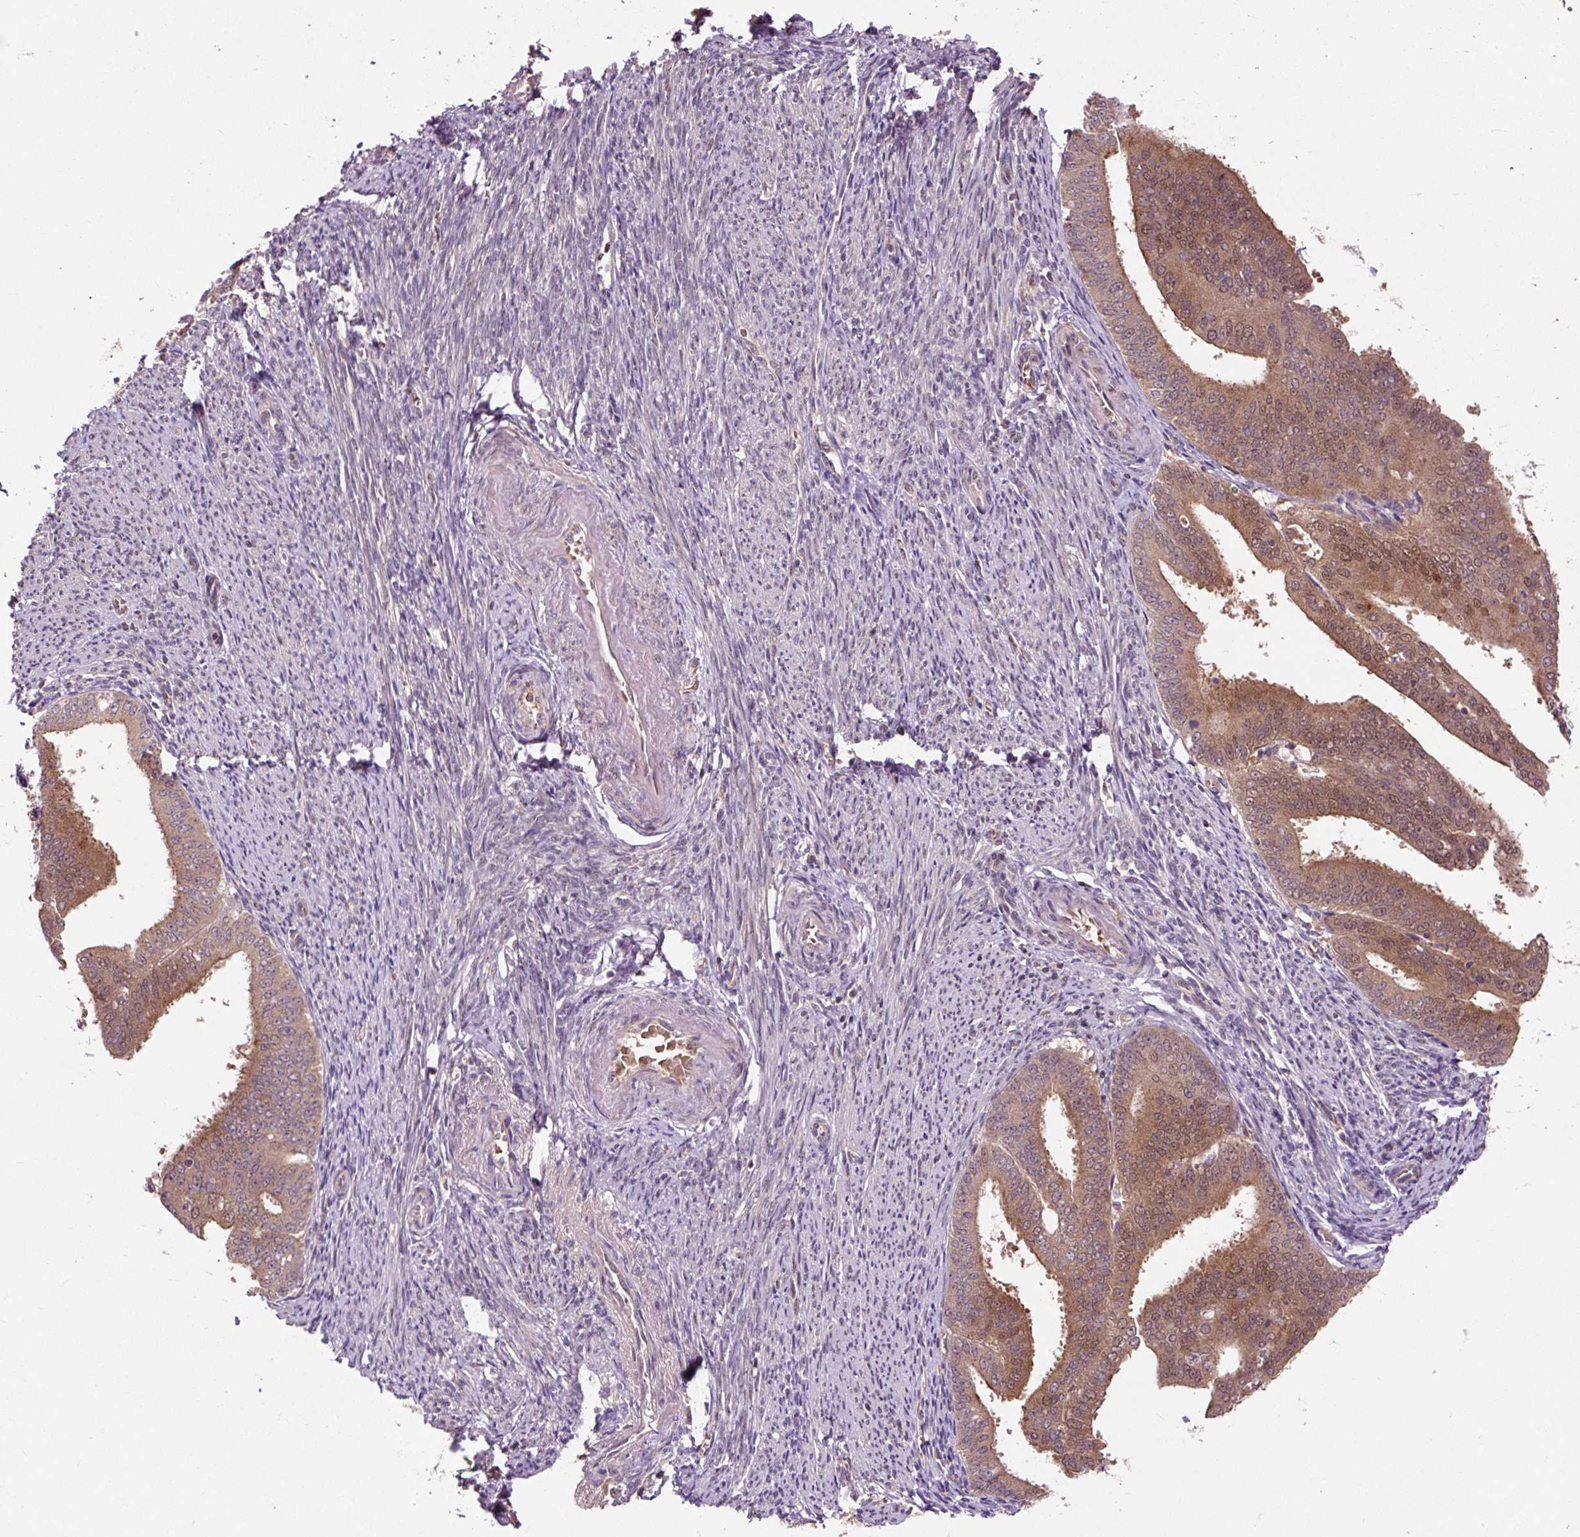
{"staining": {"intensity": "moderate", "quantity": ">75%", "location": "cytoplasmic/membranous,nuclear"}, "tissue": "endometrial cancer", "cell_type": "Tumor cells", "image_type": "cancer", "snomed": [{"axis": "morphology", "description": "Adenocarcinoma, NOS"}, {"axis": "topography", "description": "Endometrium"}], "caption": "About >75% of tumor cells in endometrial cancer (adenocarcinoma) reveal moderate cytoplasmic/membranous and nuclear protein staining as visualized by brown immunohistochemical staining.", "gene": "MMS19", "patient": {"sex": "female", "age": 63}}